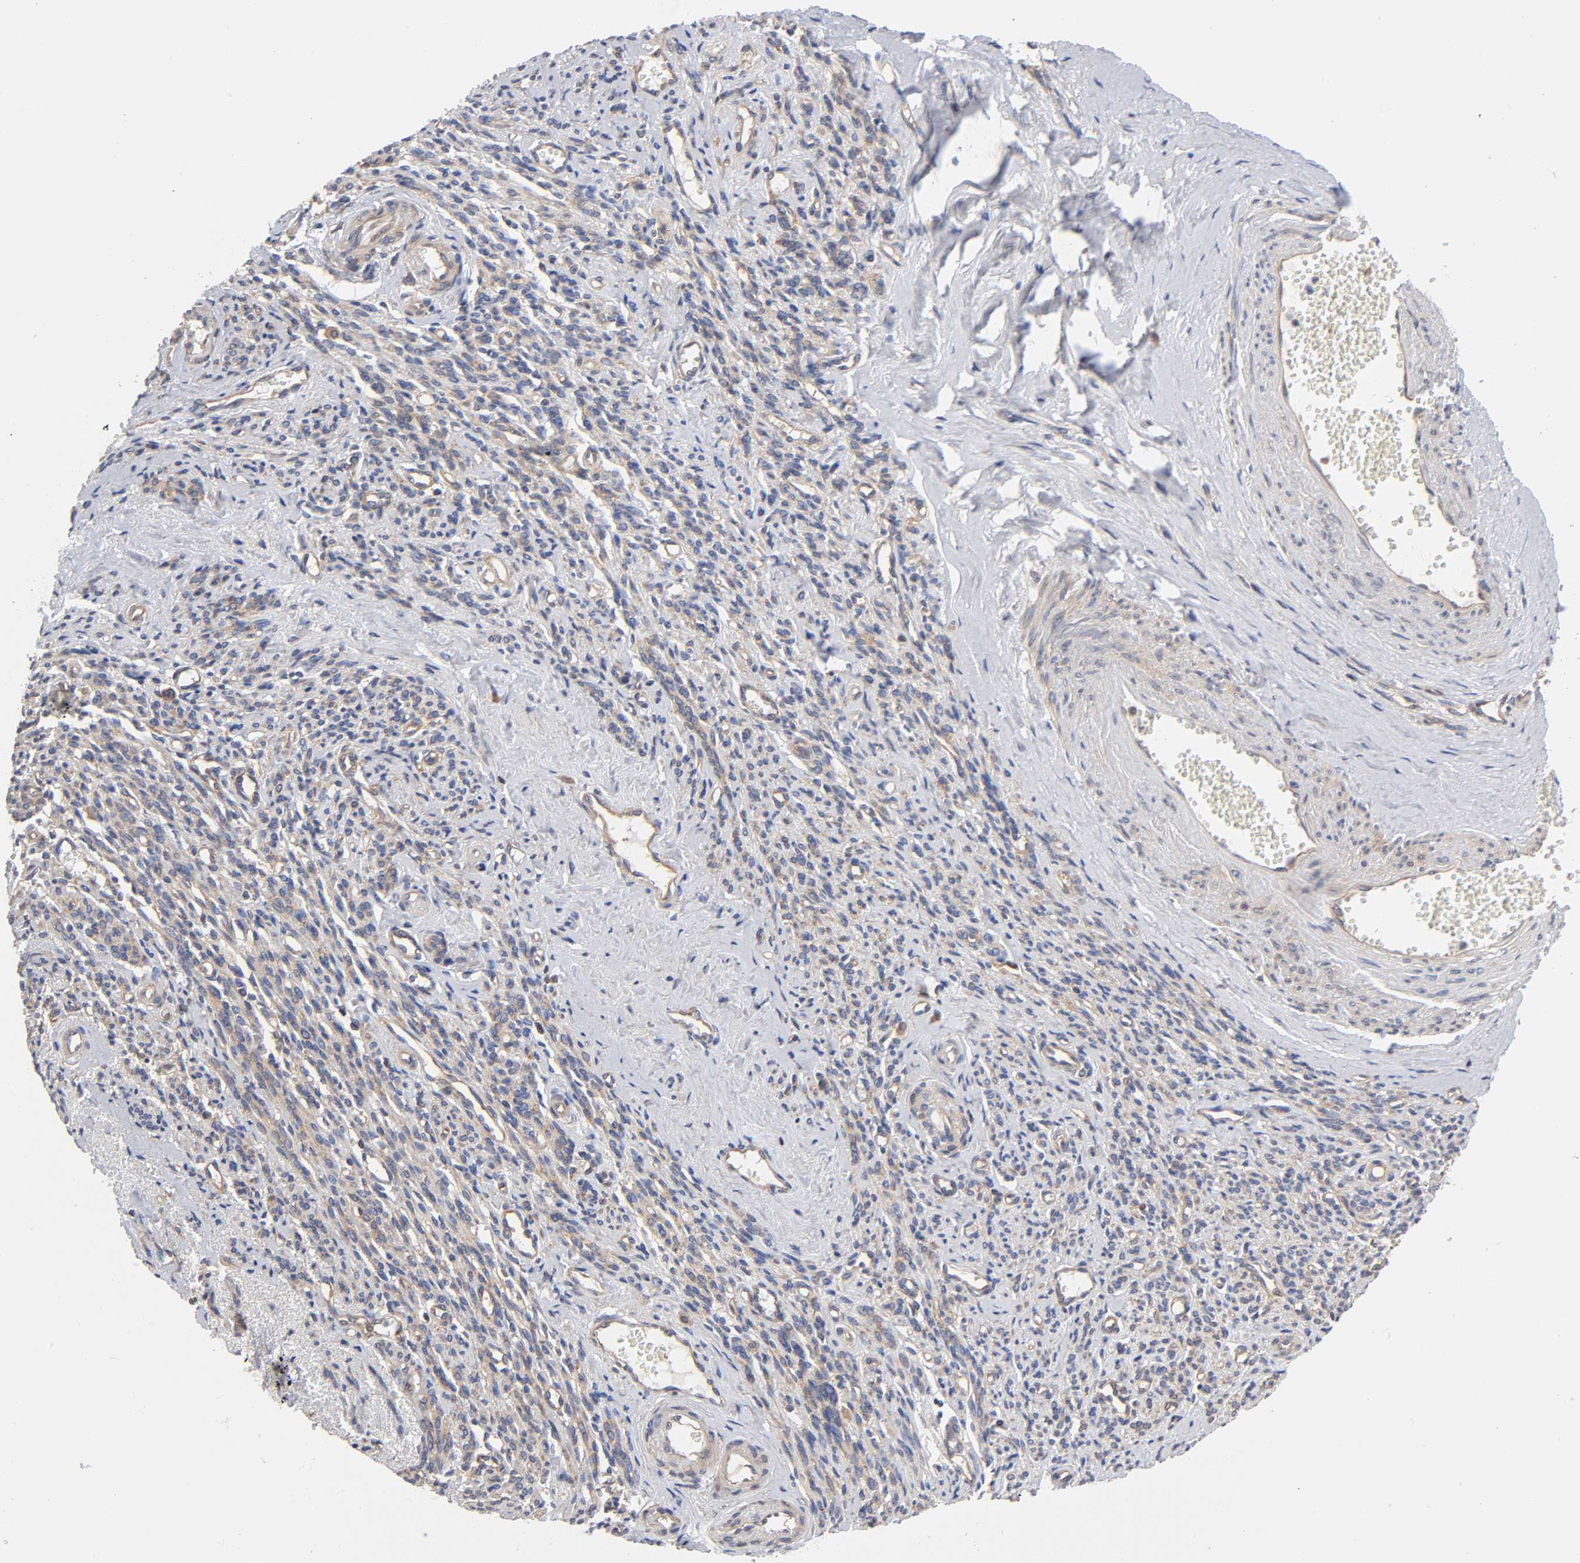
{"staining": {"intensity": "weak", "quantity": ">75%", "location": "cytoplasmic/membranous"}, "tissue": "endometrial cancer", "cell_type": "Tumor cells", "image_type": "cancer", "snomed": [{"axis": "morphology", "description": "Adenocarcinoma, NOS"}, {"axis": "topography", "description": "Endometrium"}], "caption": "This histopathology image demonstrates endometrial cancer stained with IHC to label a protein in brown. The cytoplasmic/membranous of tumor cells show weak positivity for the protein. Nuclei are counter-stained blue.", "gene": "STRN3", "patient": {"sex": "female", "age": 75}}